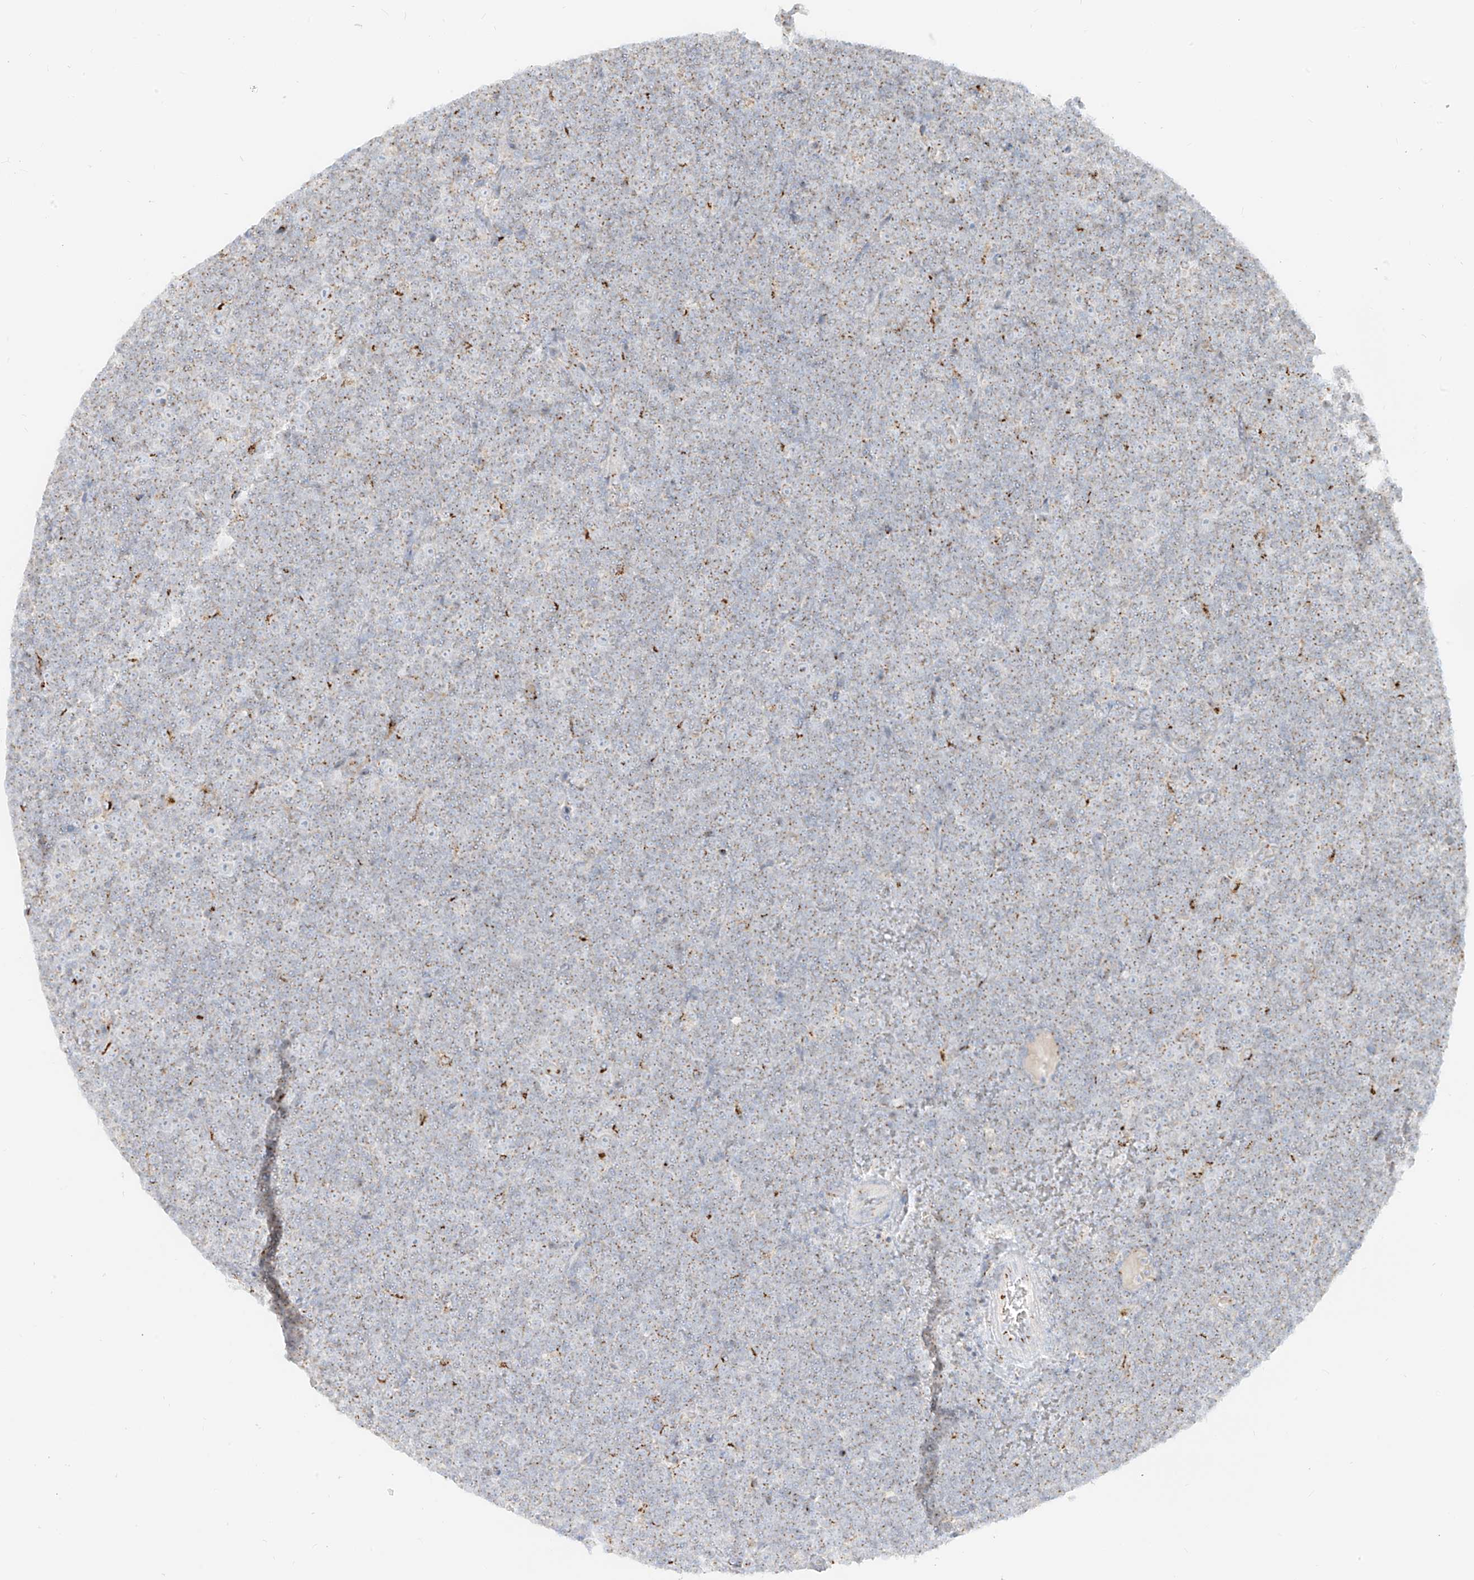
{"staining": {"intensity": "weak", "quantity": "<25%", "location": "cytoplasmic/membranous"}, "tissue": "lymphoma", "cell_type": "Tumor cells", "image_type": "cancer", "snomed": [{"axis": "morphology", "description": "Malignant lymphoma, non-Hodgkin's type, Low grade"}, {"axis": "topography", "description": "Lymph node"}], "caption": "Histopathology image shows no protein expression in tumor cells of malignant lymphoma, non-Hodgkin's type (low-grade) tissue.", "gene": "TMEM87B", "patient": {"sex": "female", "age": 67}}